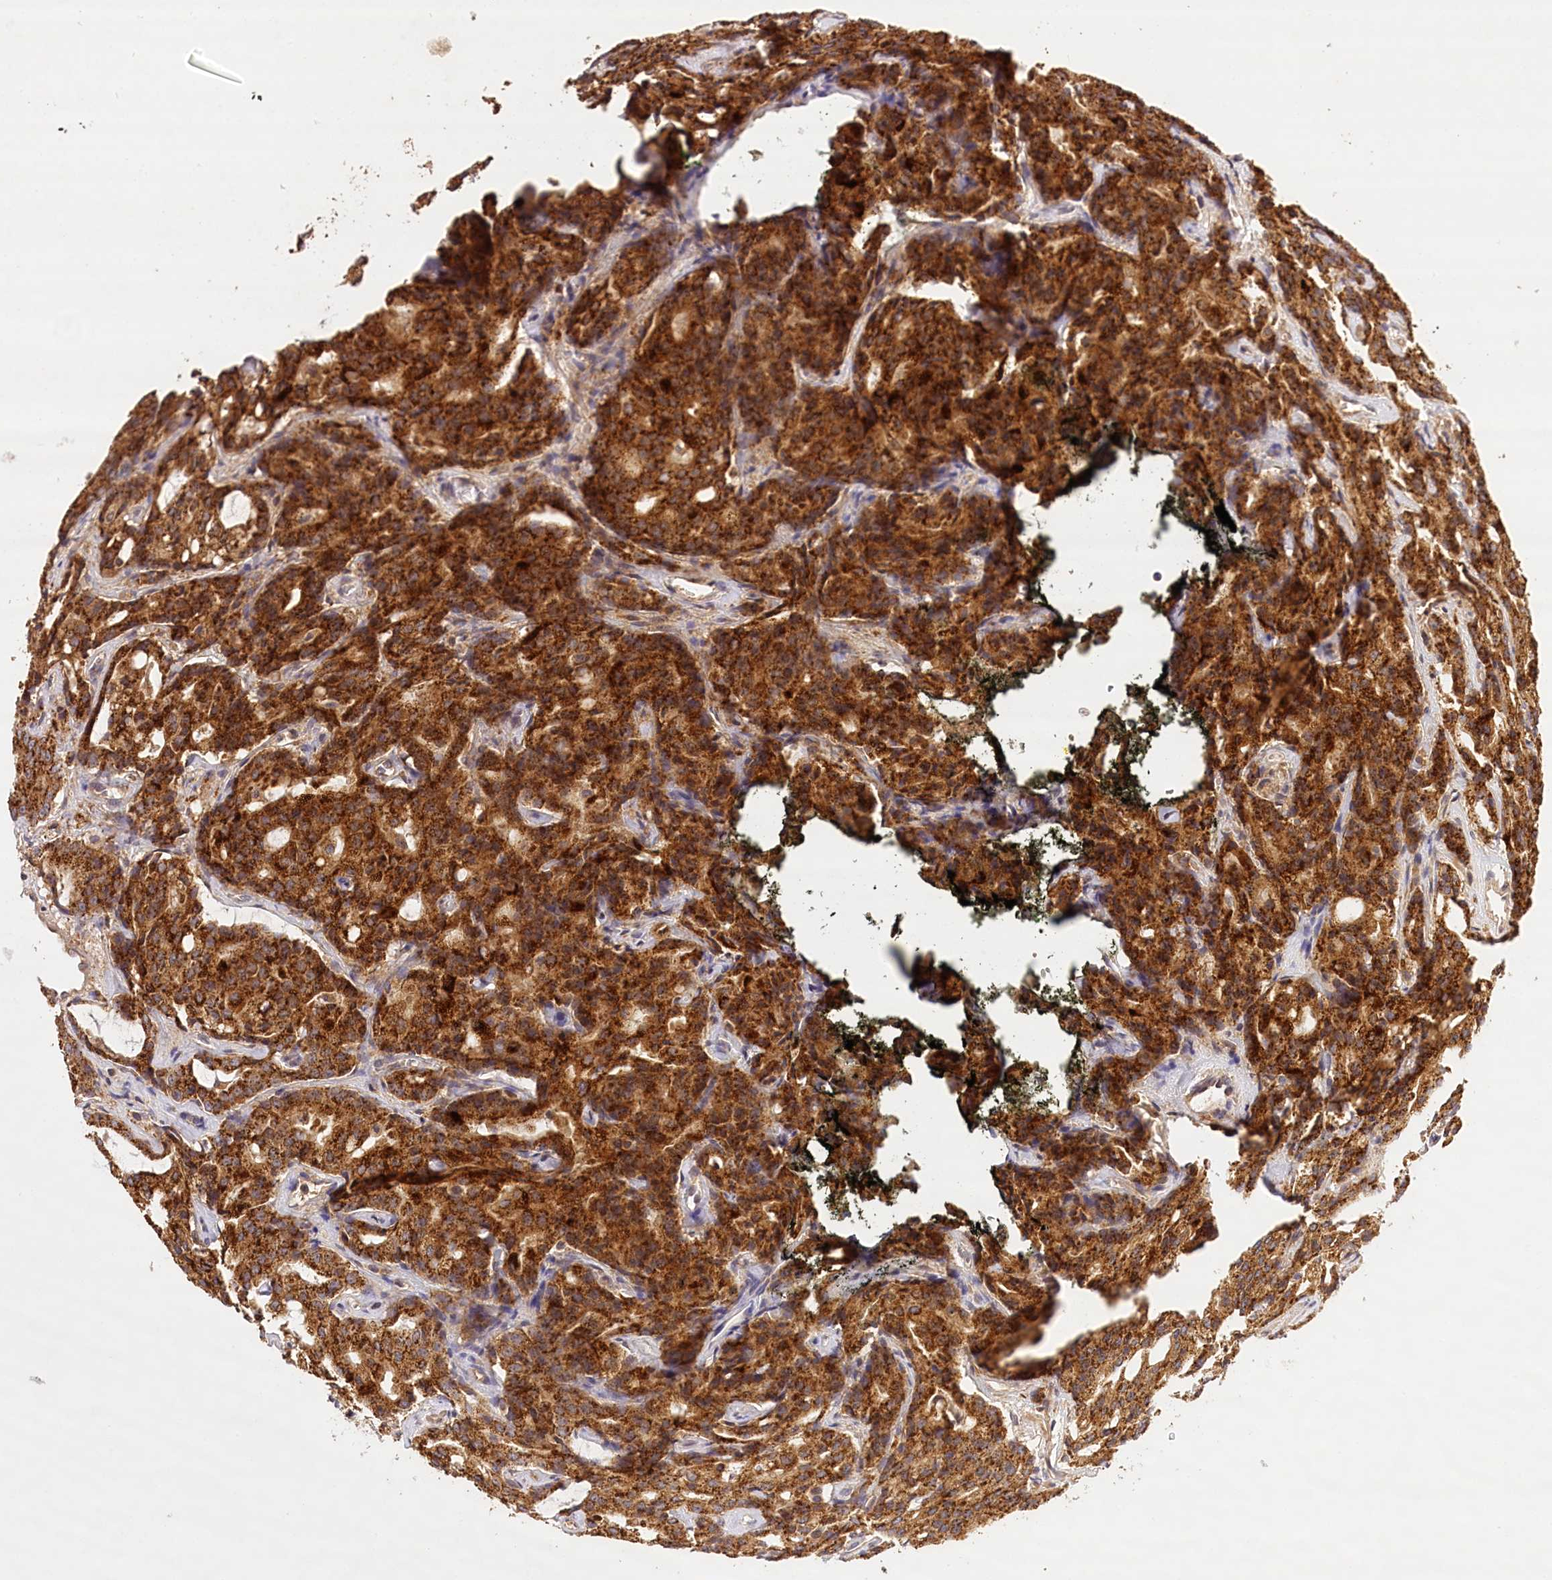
{"staining": {"intensity": "strong", "quantity": ">75%", "location": "cytoplasmic/membranous"}, "tissue": "prostate cancer", "cell_type": "Tumor cells", "image_type": "cancer", "snomed": [{"axis": "morphology", "description": "Adenocarcinoma, High grade"}, {"axis": "topography", "description": "Prostate"}], "caption": "The micrograph reveals immunohistochemical staining of prostate cancer (adenocarcinoma (high-grade)). There is strong cytoplasmic/membranous positivity is present in about >75% of tumor cells.", "gene": "LSS", "patient": {"sex": "male", "age": 72}}